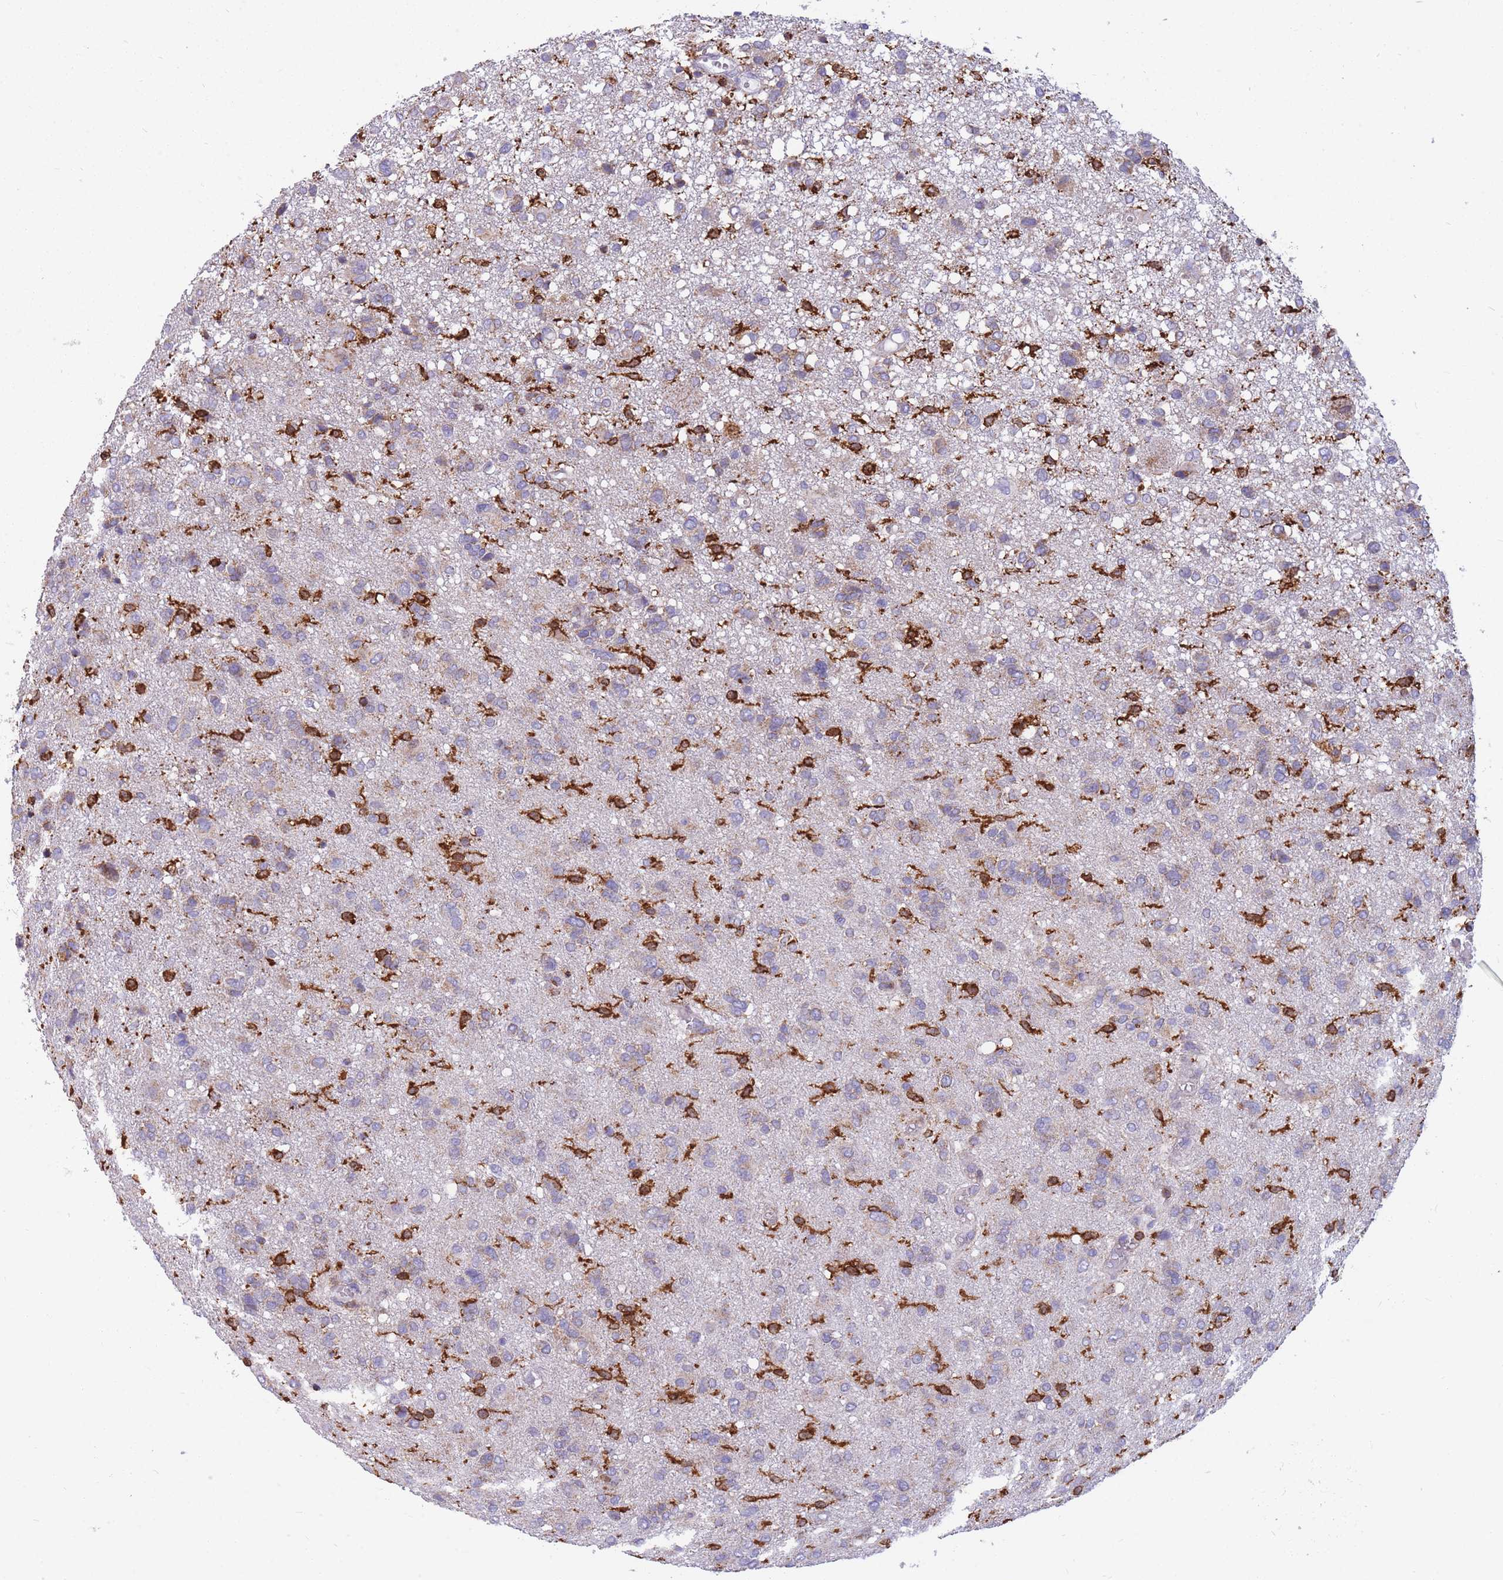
{"staining": {"intensity": "weak", "quantity": "<25%", "location": "cytoplasmic/membranous"}, "tissue": "glioma", "cell_type": "Tumor cells", "image_type": "cancer", "snomed": [{"axis": "morphology", "description": "Glioma, malignant, High grade"}, {"axis": "topography", "description": "Brain"}], "caption": "Immunohistochemistry photomicrograph of human glioma stained for a protein (brown), which reveals no staining in tumor cells. Brightfield microscopy of IHC stained with DAB (brown) and hematoxylin (blue), captured at high magnification.", "gene": "MRPL54", "patient": {"sex": "female", "age": 59}}